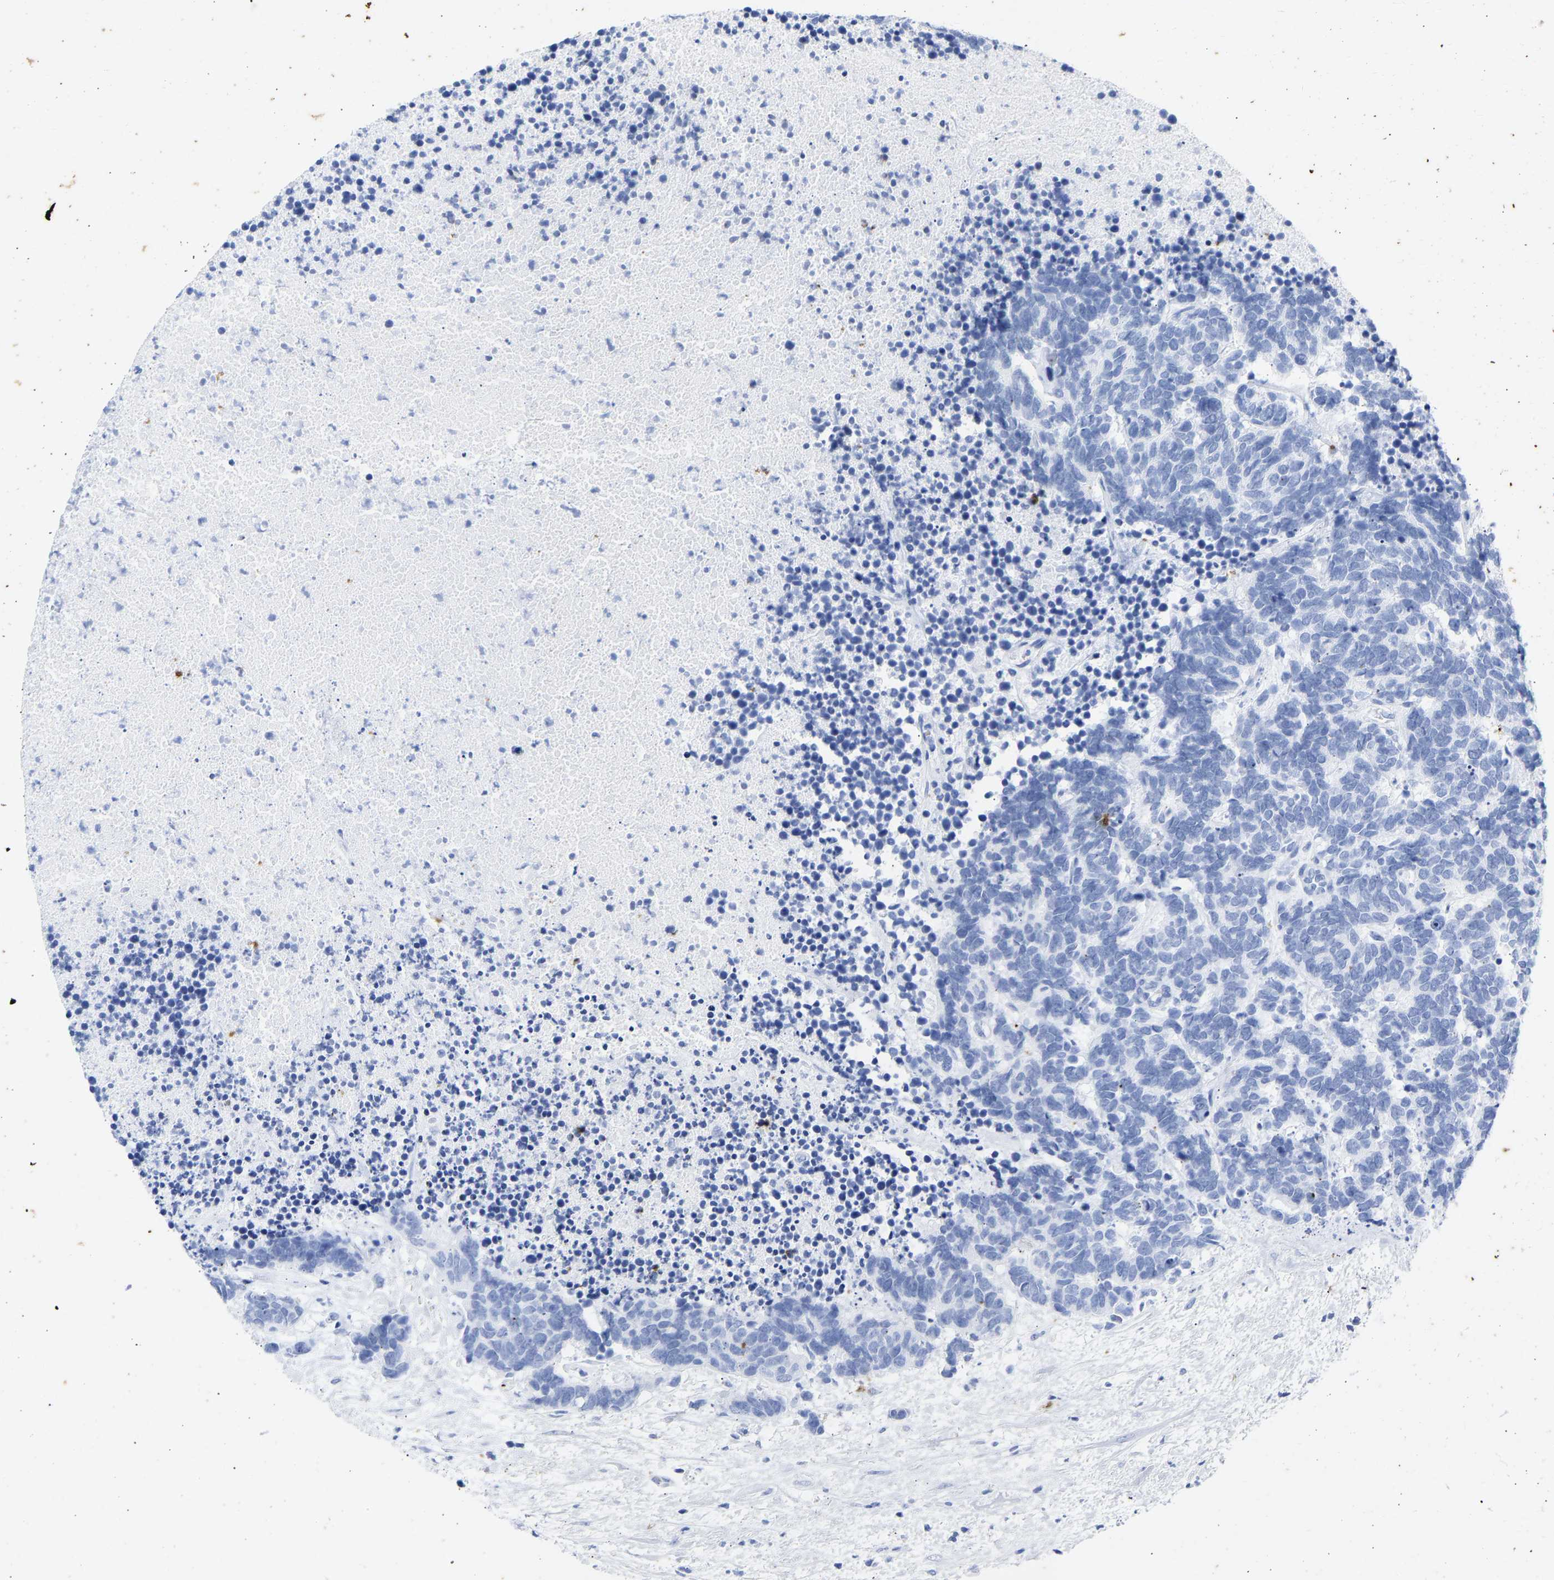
{"staining": {"intensity": "negative", "quantity": "none", "location": "none"}, "tissue": "carcinoid", "cell_type": "Tumor cells", "image_type": "cancer", "snomed": [{"axis": "morphology", "description": "Carcinoma, NOS"}, {"axis": "morphology", "description": "Carcinoid, malignant, NOS"}, {"axis": "topography", "description": "Urinary bladder"}], "caption": "The immunohistochemistry (IHC) micrograph has no significant staining in tumor cells of carcinoma tissue.", "gene": "KRT1", "patient": {"sex": "male", "age": 57}}